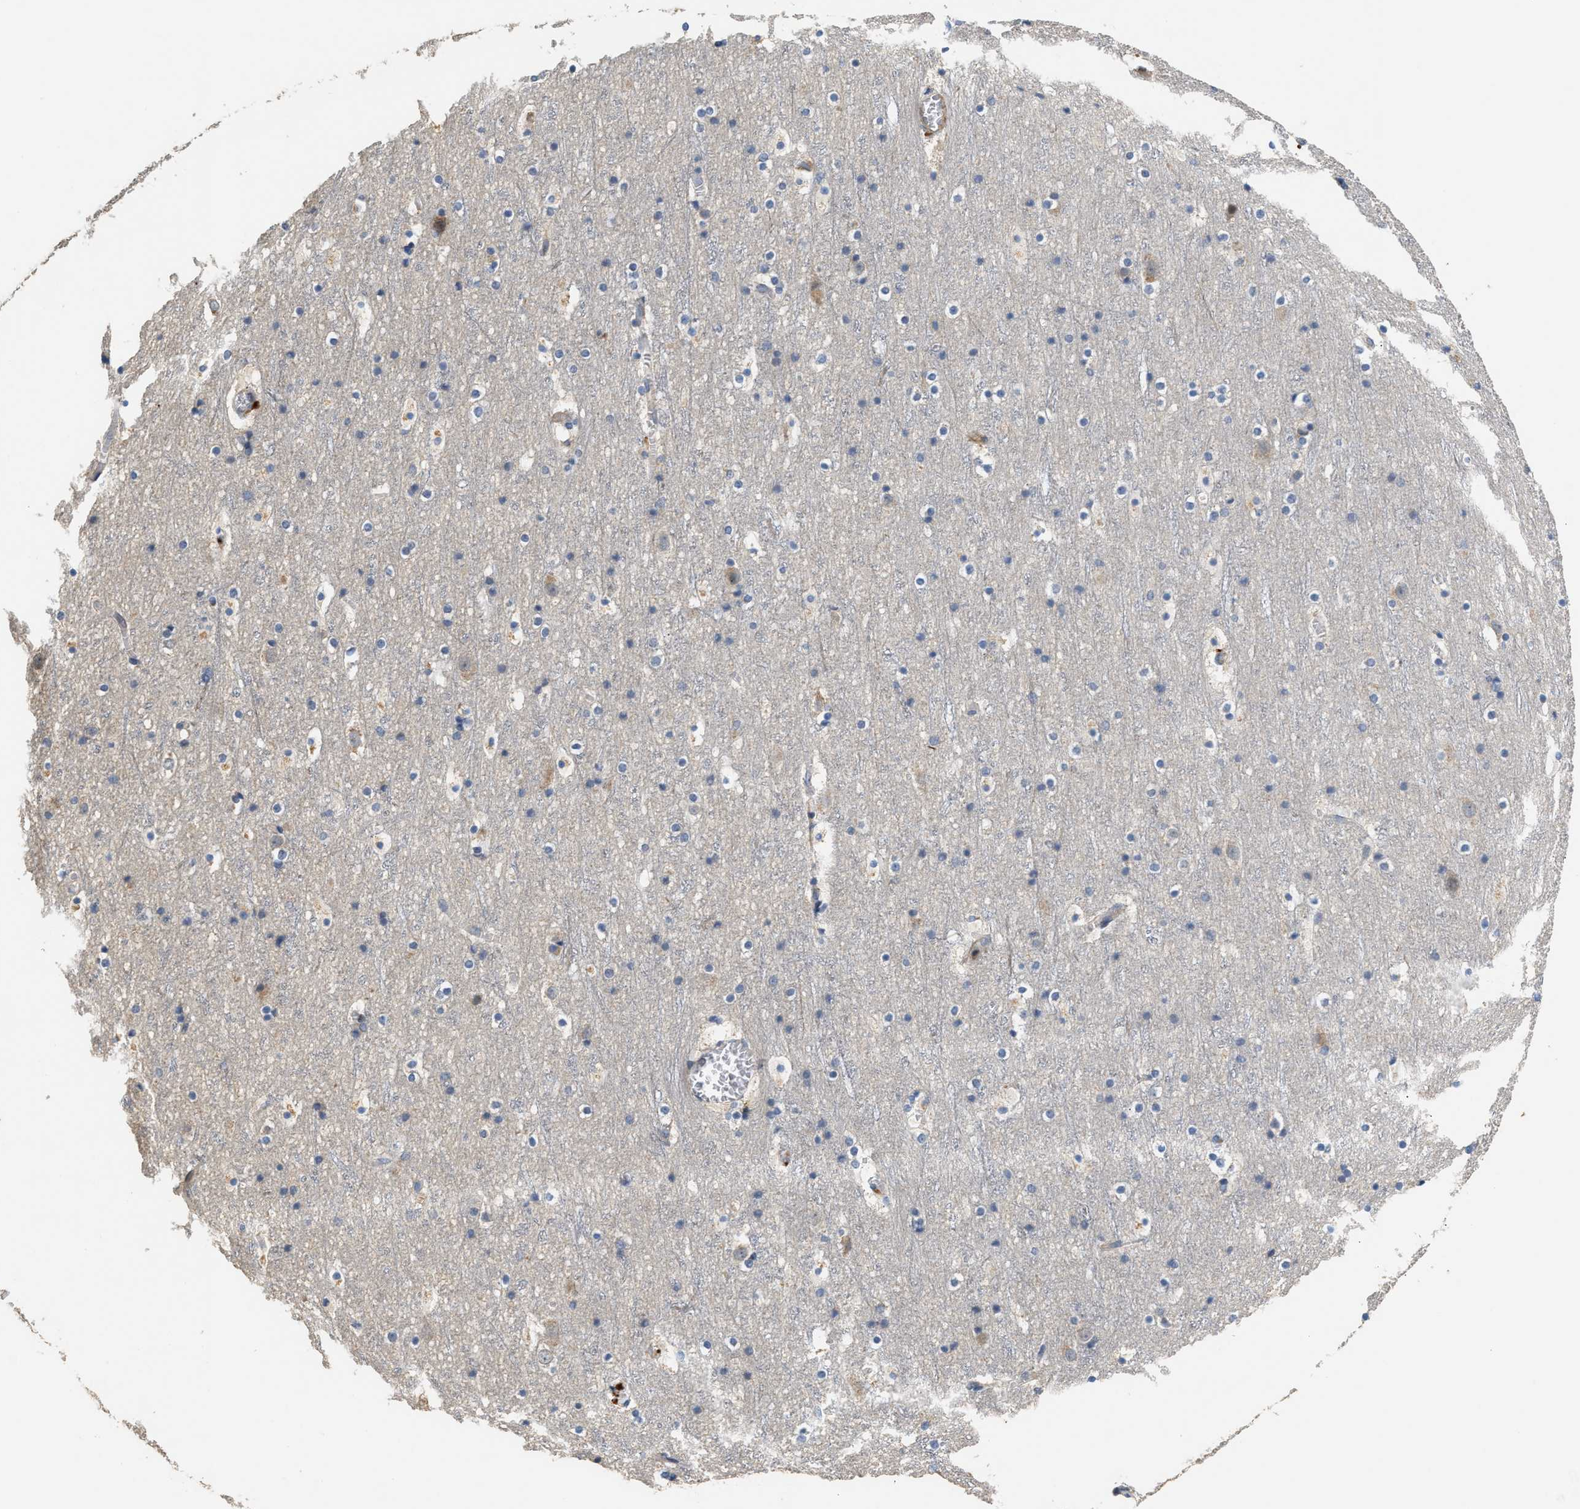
{"staining": {"intensity": "weak", "quantity": "25%-75%", "location": "cytoplasmic/membranous"}, "tissue": "cerebral cortex", "cell_type": "Endothelial cells", "image_type": "normal", "snomed": [{"axis": "morphology", "description": "Normal tissue, NOS"}, {"axis": "topography", "description": "Cerebral cortex"}], "caption": "Immunohistochemistry (DAB (3,3'-diaminobenzidine)) staining of unremarkable human cerebral cortex demonstrates weak cytoplasmic/membranous protein expression in about 25%-75% of endothelial cells.", "gene": "IL17RC", "patient": {"sex": "male", "age": 45}}